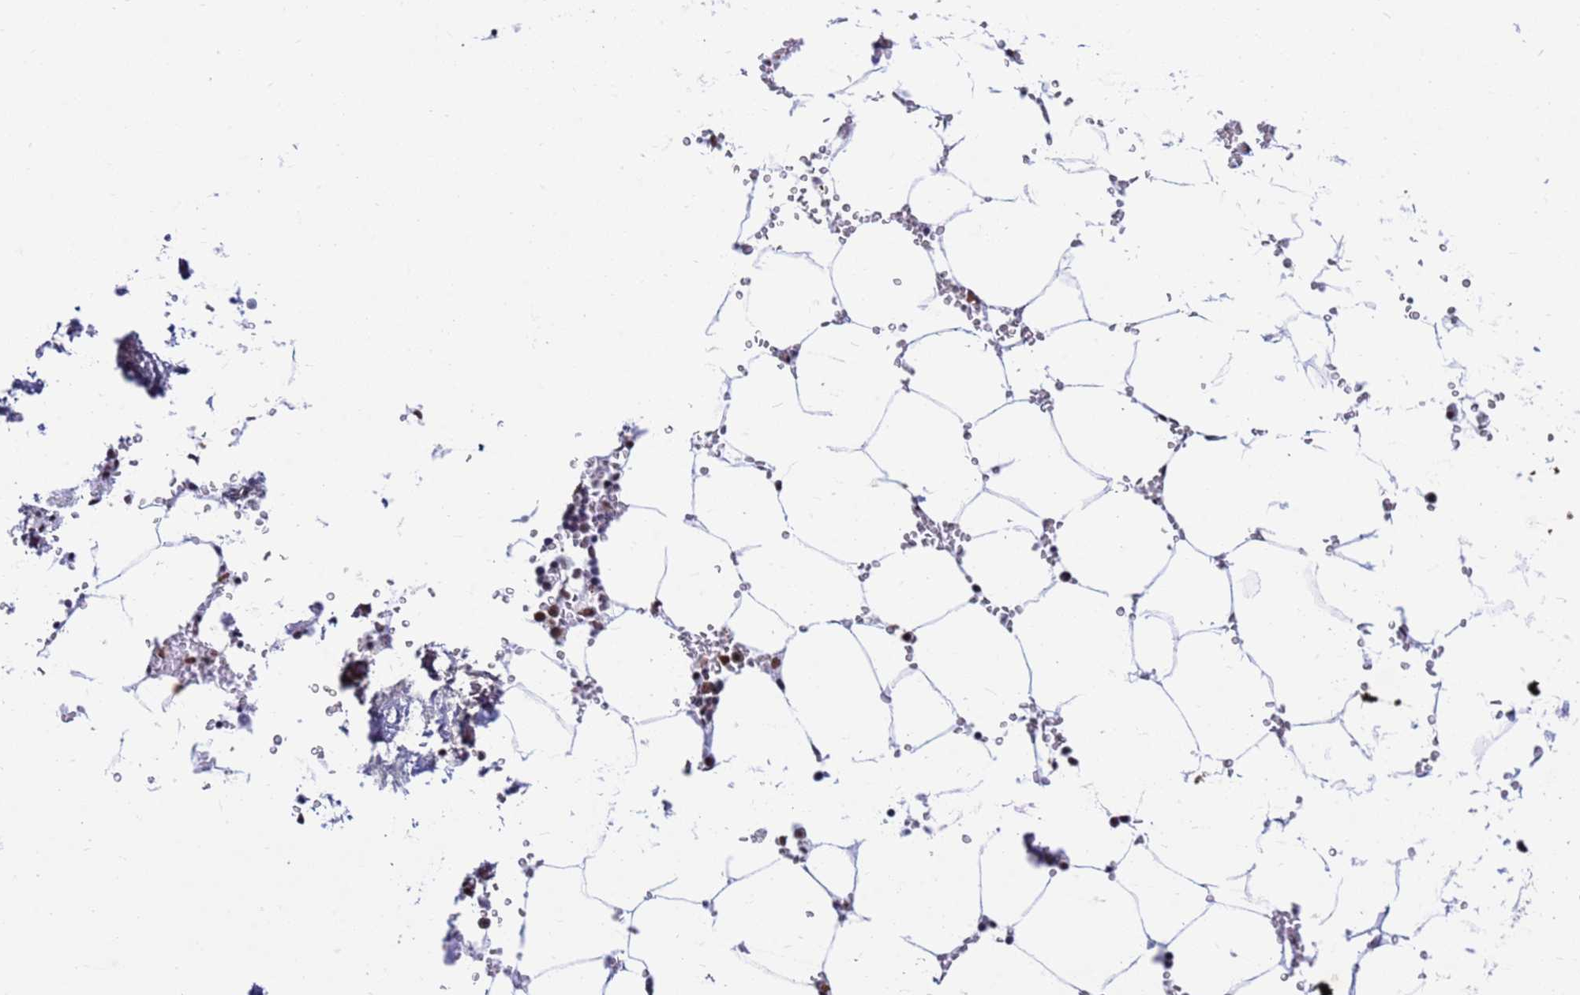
{"staining": {"intensity": "weak", "quantity": "<25%", "location": "nuclear"}, "tissue": "bone marrow", "cell_type": "Hematopoietic cells", "image_type": "normal", "snomed": [{"axis": "morphology", "description": "Normal tissue, NOS"}, {"axis": "topography", "description": "Bone marrow"}], "caption": "Human bone marrow stained for a protein using immunohistochemistry (IHC) displays no positivity in hematopoietic cells.", "gene": "FAM170B", "patient": {"sex": "male", "age": 70}}